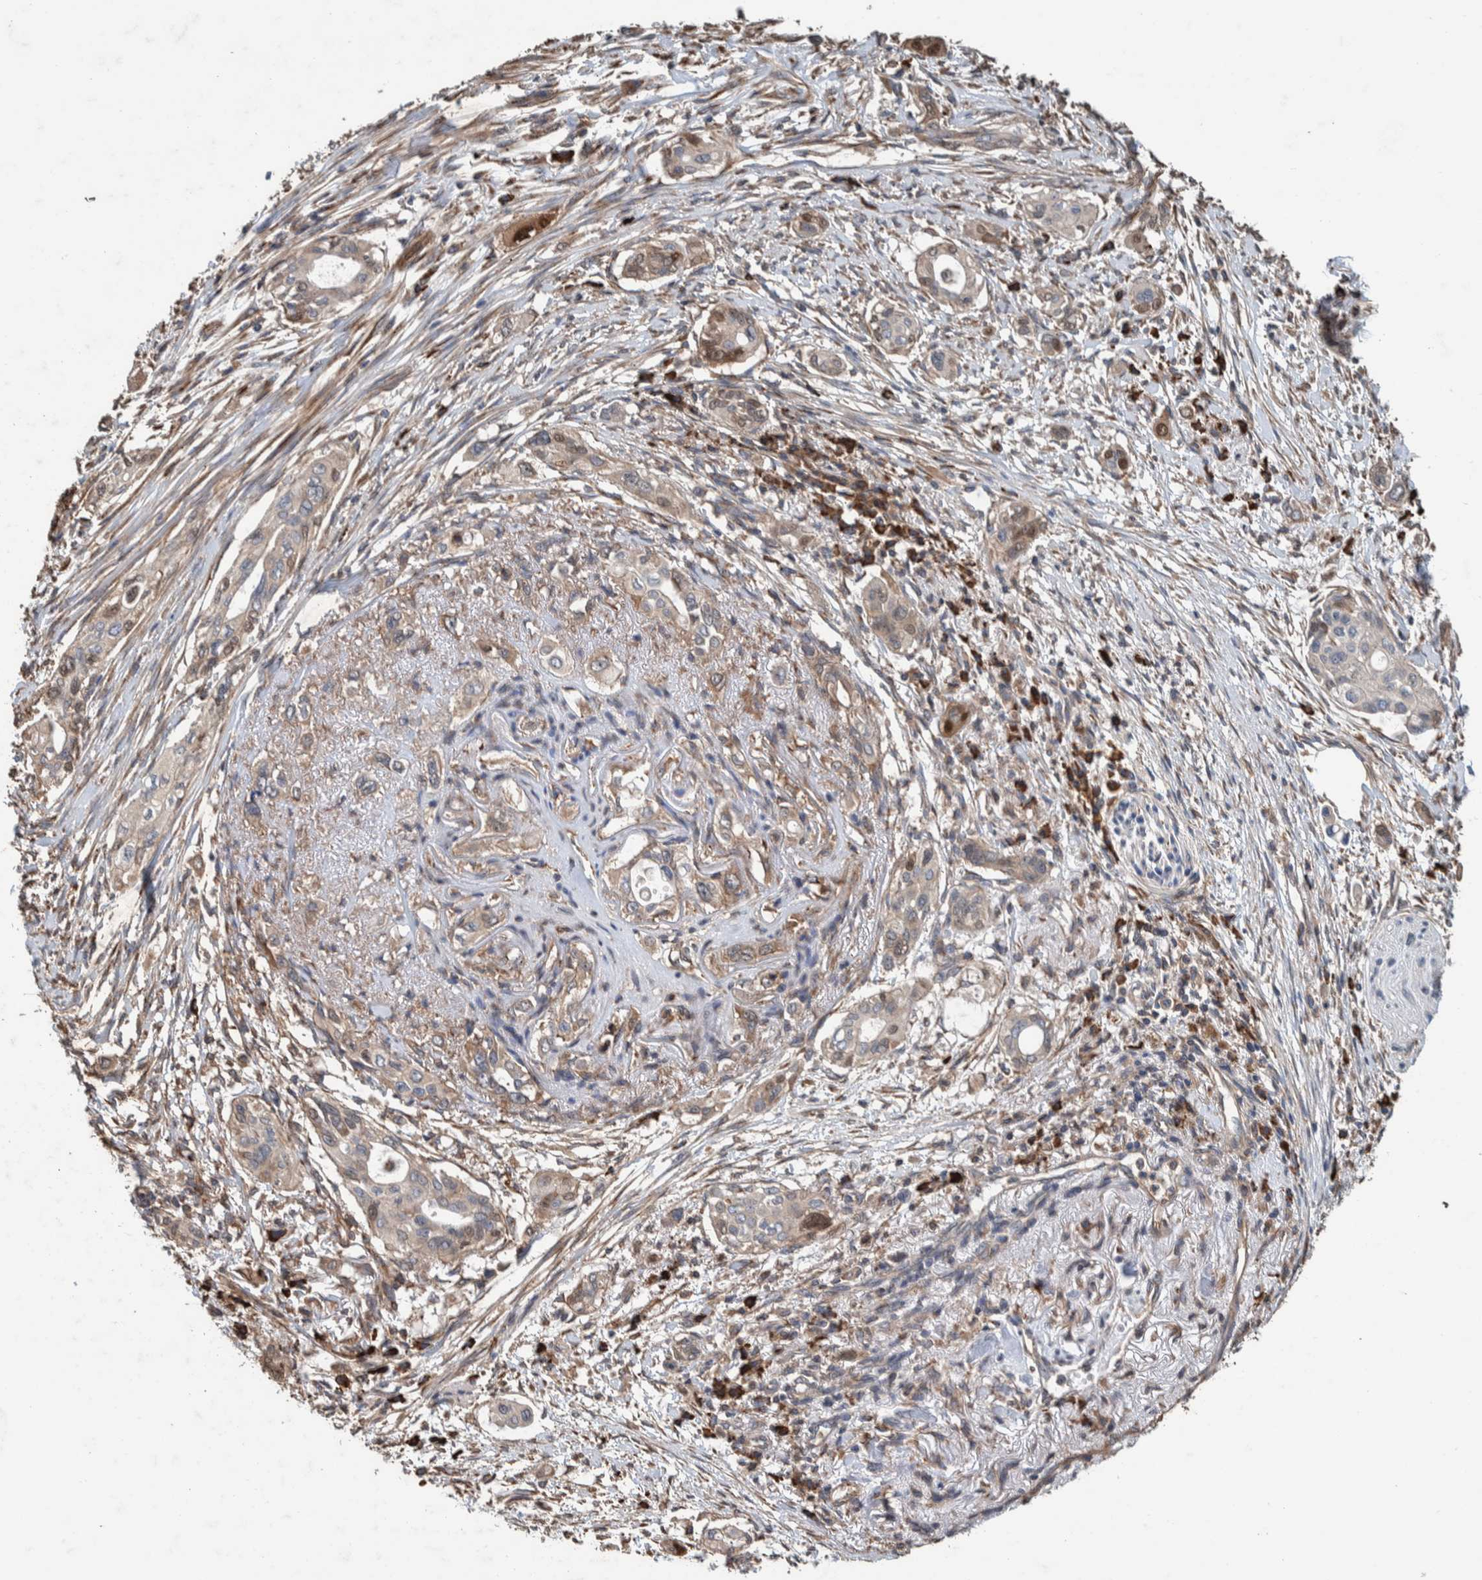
{"staining": {"intensity": "weak", "quantity": "25%-75%", "location": "cytoplasmic/membranous"}, "tissue": "pancreatic cancer", "cell_type": "Tumor cells", "image_type": "cancer", "snomed": [{"axis": "morphology", "description": "Adenocarcinoma, NOS"}, {"axis": "topography", "description": "Pancreas"}], "caption": "Immunohistochemical staining of pancreatic cancer exhibits weak cytoplasmic/membranous protein expression in approximately 25%-75% of tumor cells. (DAB (3,3'-diaminobenzidine) = brown stain, brightfield microscopy at high magnification).", "gene": "PLA2G3", "patient": {"sex": "female", "age": 60}}